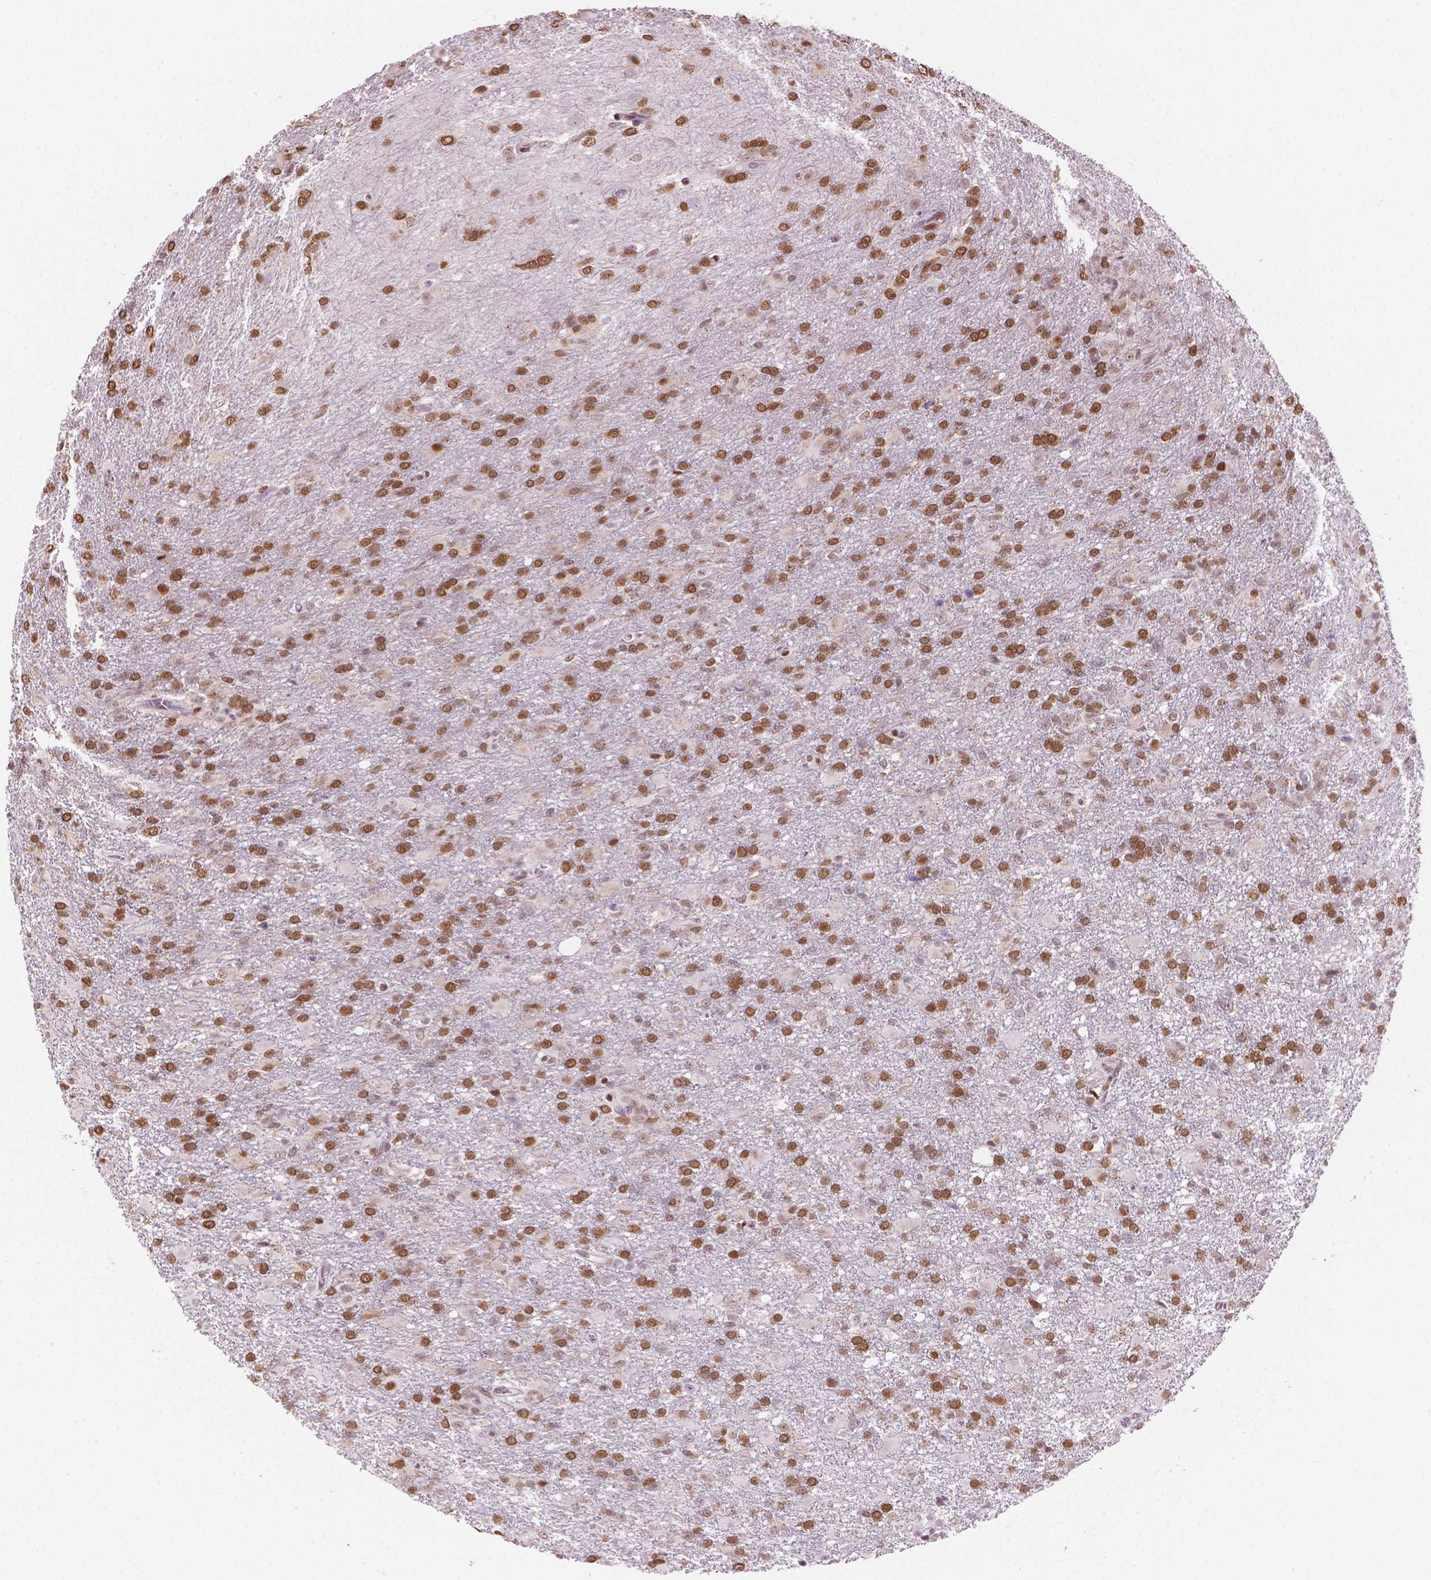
{"staining": {"intensity": "moderate", "quantity": ">75%", "location": "nuclear"}, "tissue": "glioma", "cell_type": "Tumor cells", "image_type": "cancer", "snomed": [{"axis": "morphology", "description": "Glioma, malignant, High grade"}, {"axis": "topography", "description": "Brain"}], "caption": "The immunohistochemical stain highlights moderate nuclear staining in tumor cells of malignant glioma (high-grade) tissue.", "gene": "PIAS2", "patient": {"sex": "male", "age": 68}}